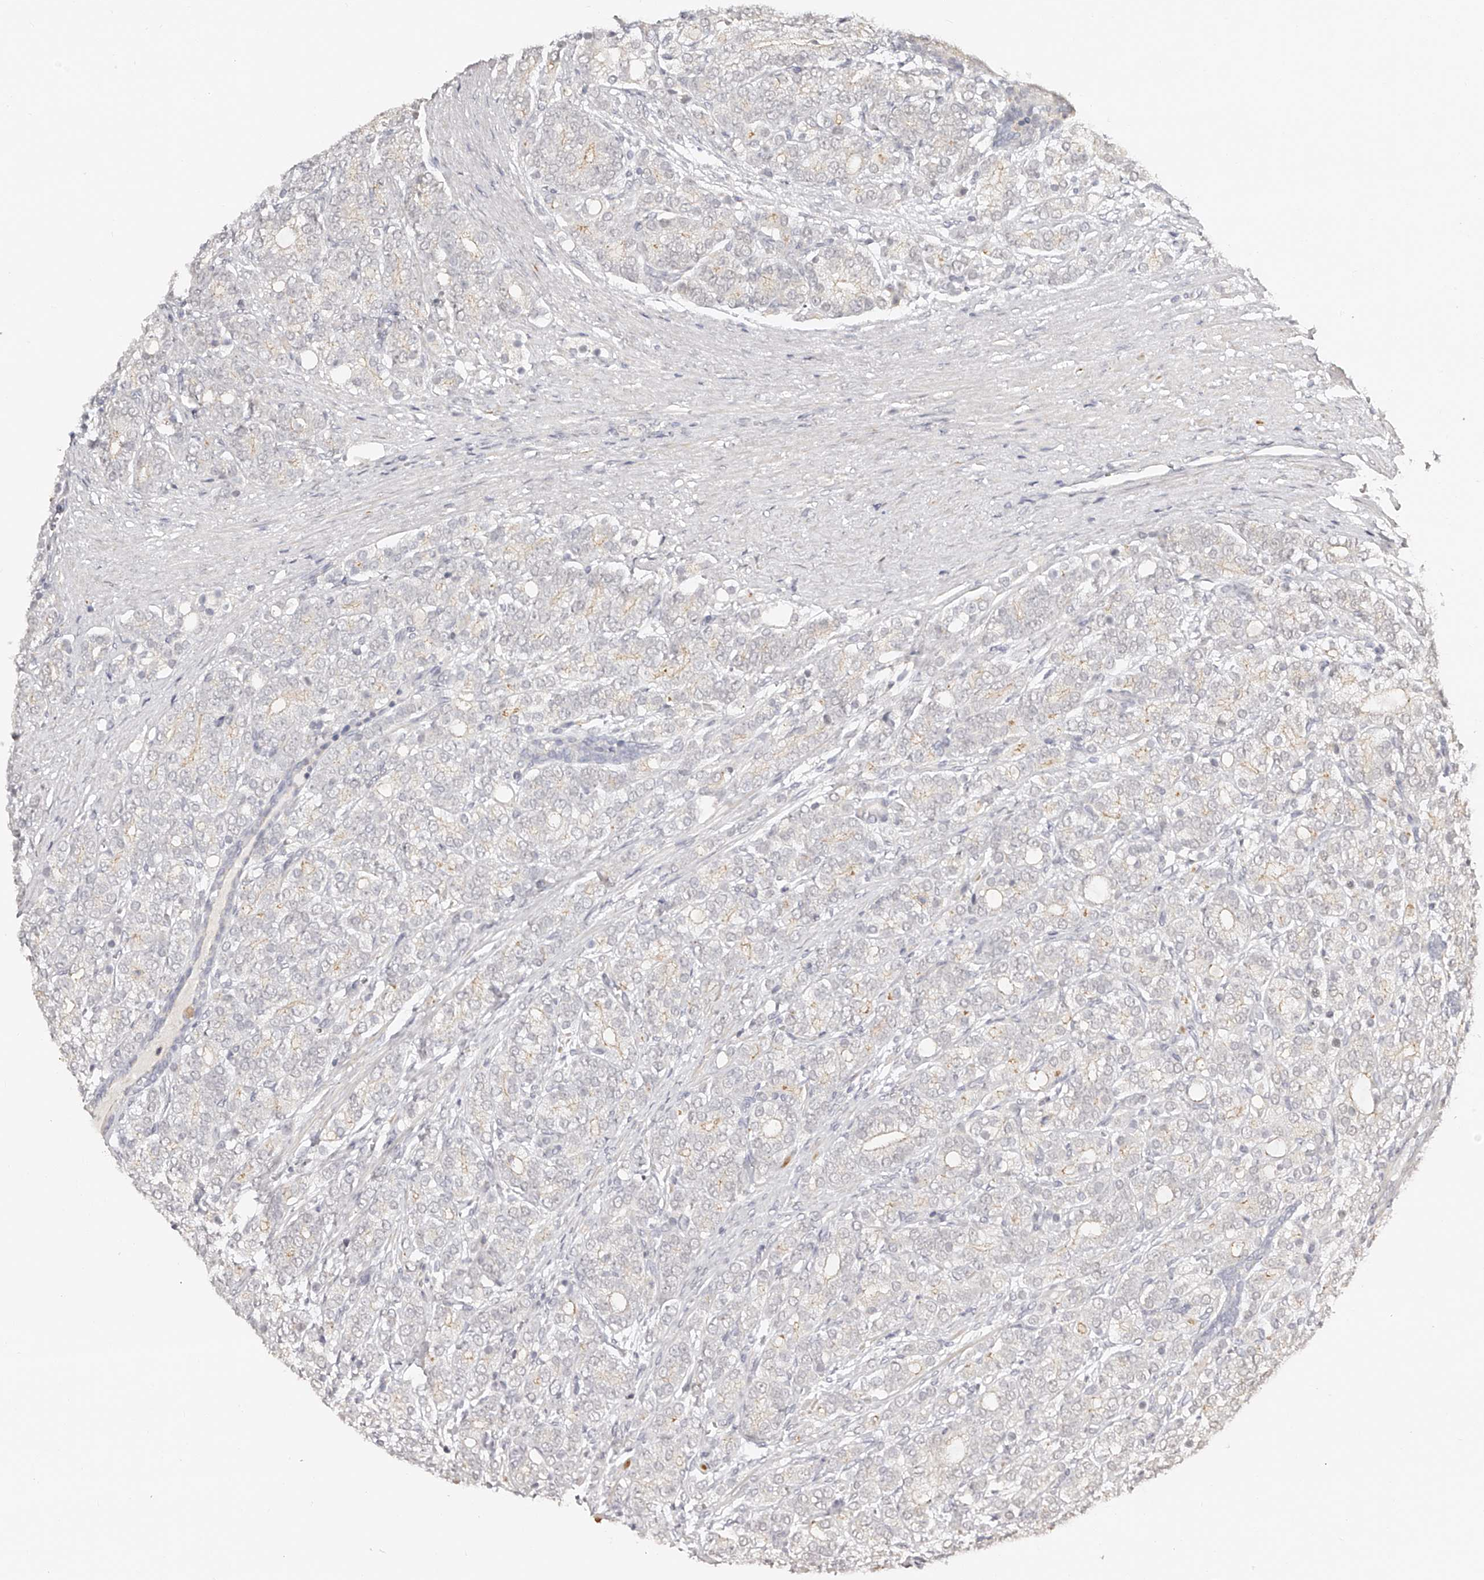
{"staining": {"intensity": "negative", "quantity": "none", "location": "none"}, "tissue": "prostate cancer", "cell_type": "Tumor cells", "image_type": "cancer", "snomed": [{"axis": "morphology", "description": "Adenocarcinoma, High grade"}, {"axis": "topography", "description": "Prostate"}], "caption": "Tumor cells show no significant positivity in high-grade adenocarcinoma (prostate). Nuclei are stained in blue.", "gene": "ZNF789", "patient": {"sex": "male", "age": 57}}